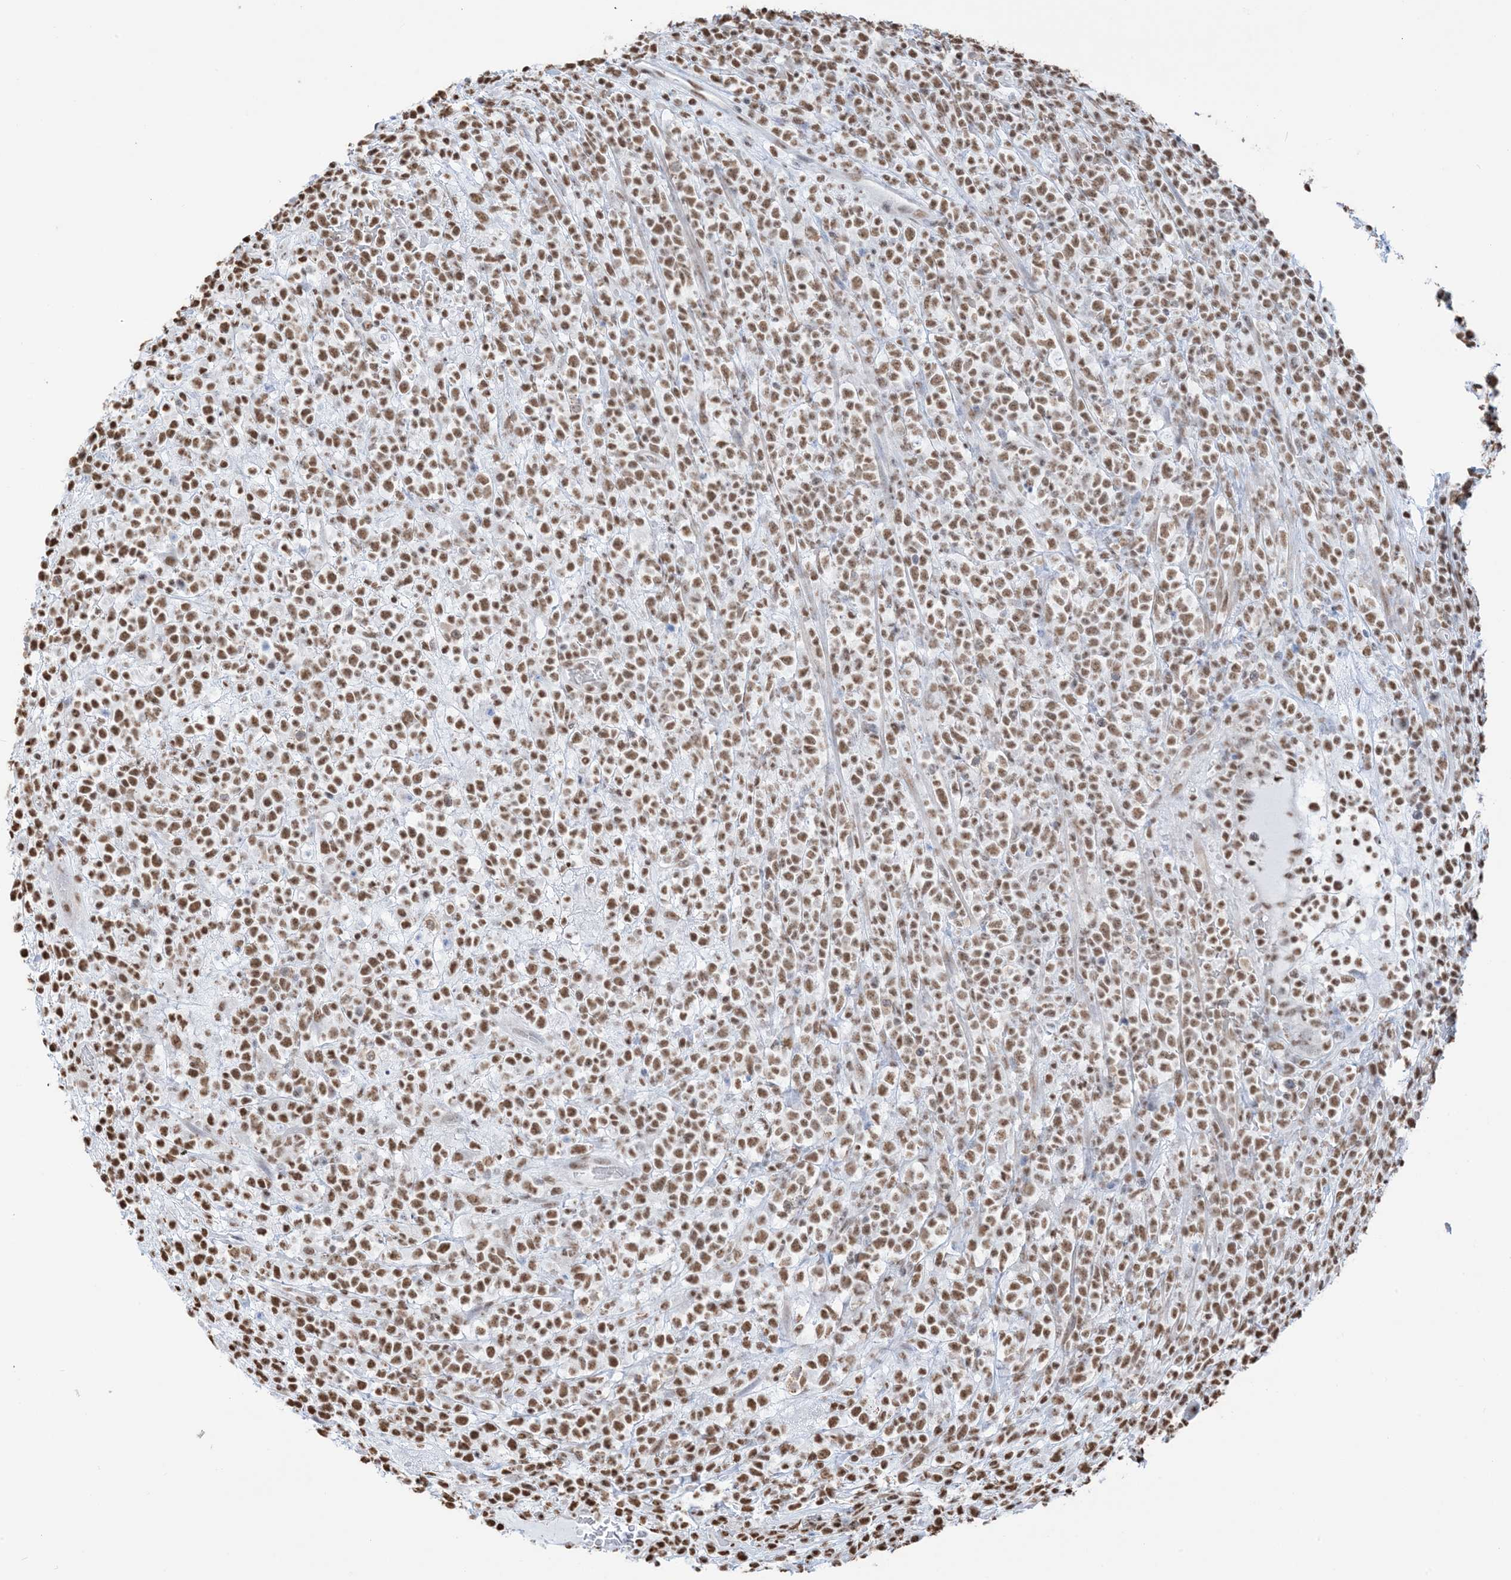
{"staining": {"intensity": "moderate", "quantity": ">75%", "location": "nuclear"}, "tissue": "lymphoma", "cell_type": "Tumor cells", "image_type": "cancer", "snomed": [{"axis": "morphology", "description": "Malignant lymphoma, non-Hodgkin's type, High grade"}, {"axis": "topography", "description": "Colon"}], "caption": "Tumor cells demonstrate medium levels of moderate nuclear positivity in about >75% of cells in lymphoma.", "gene": "ZNF792", "patient": {"sex": "female", "age": 53}}